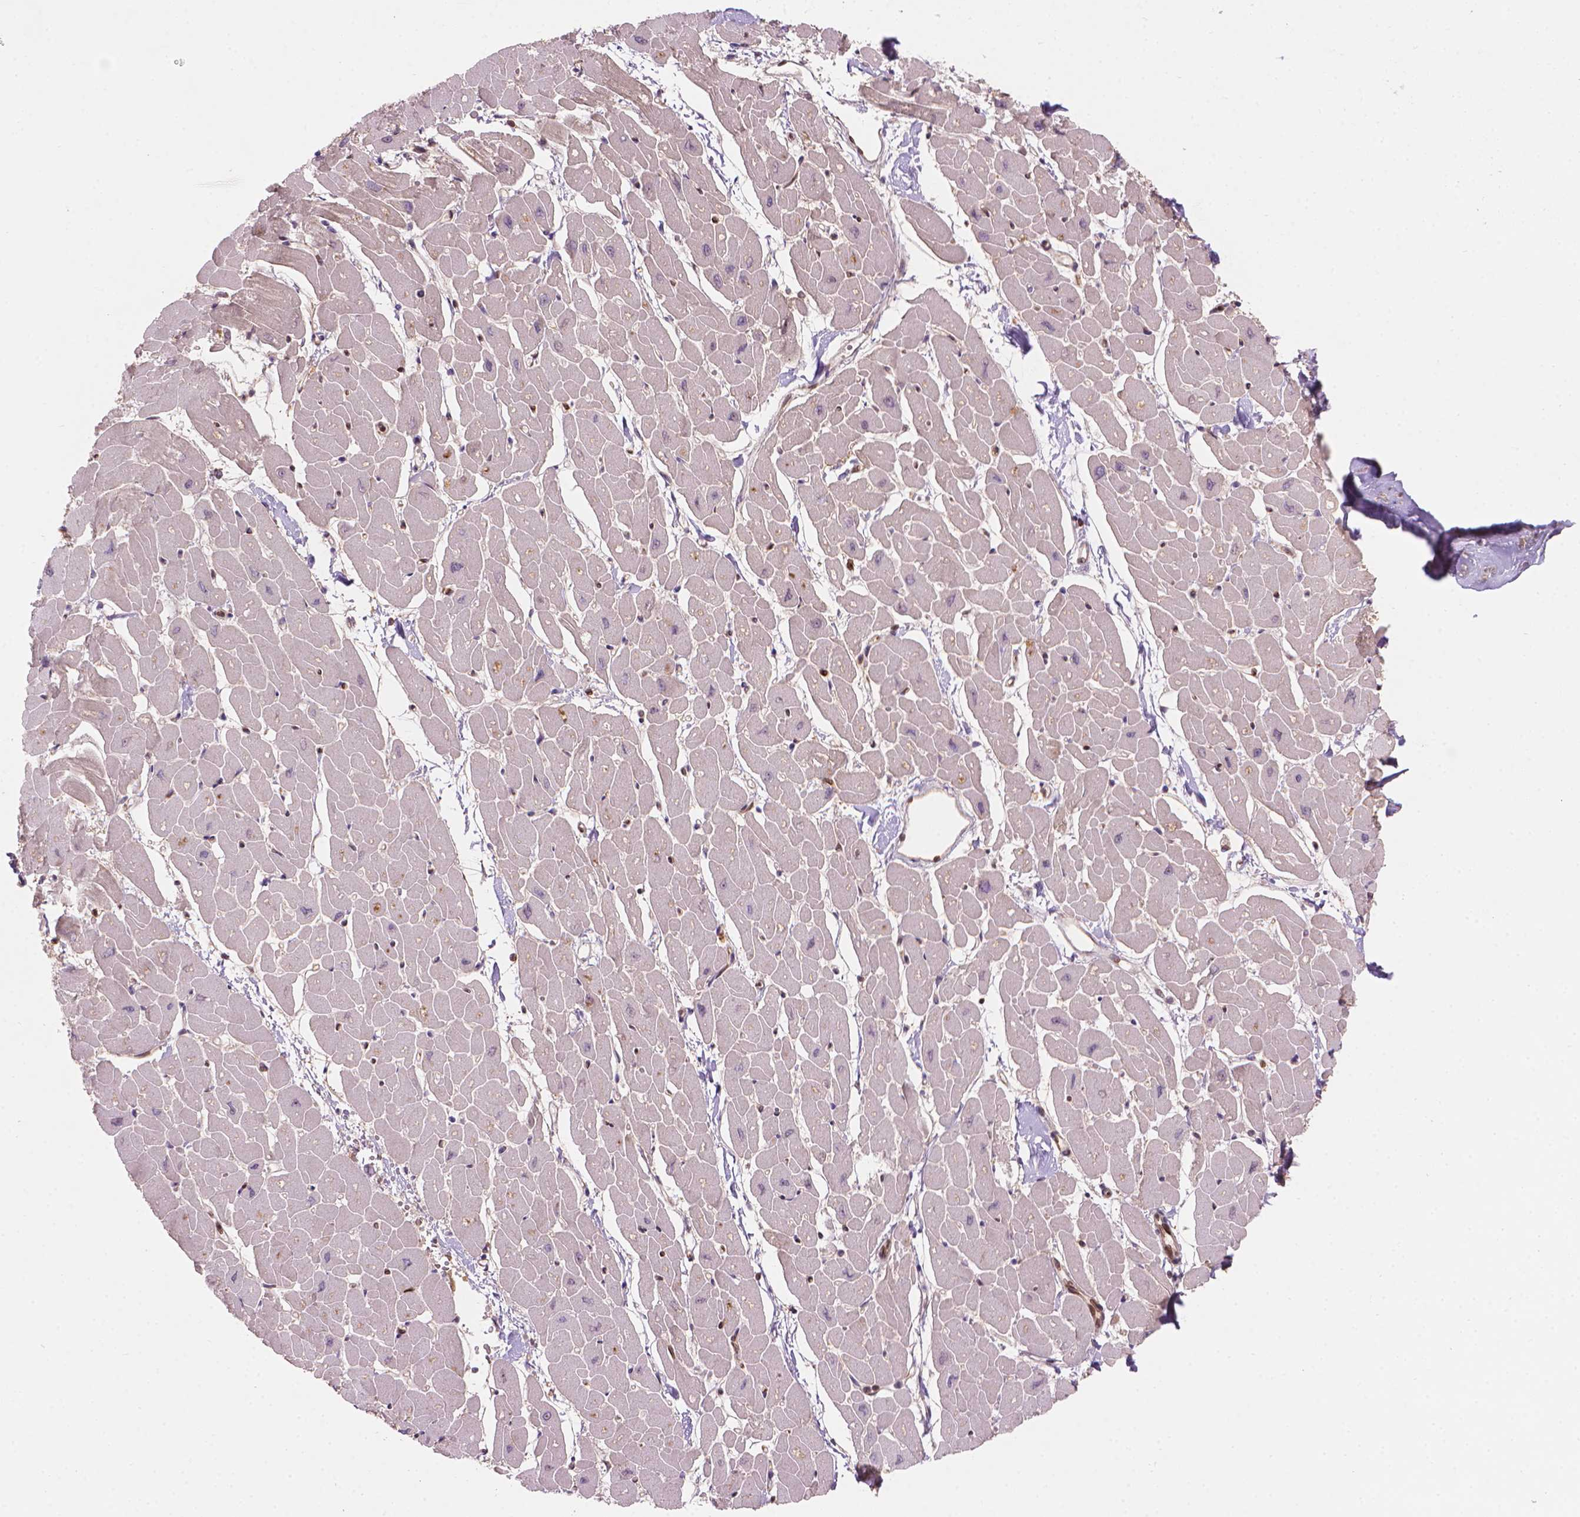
{"staining": {"intensity": "negative", "quantity": "none", "location": "none"}, "tissue": "heart muscle", "cell_type": "Cardiomyocytes", "image_type": "normal", "snomed": [{"axis": "morphology", "description": "Normal tissue, NOS"}, {"axis": "topography", "description": "Heart"}], "caption": "Immunohistochemistry (IHC) of benign heart muscle exhibits no expression in cardiomyocytes. (DAB immunohistochemistry (IHC), high magnification).", "gene": "SMC2", "patient": {"sex": "male", "age": 57}}